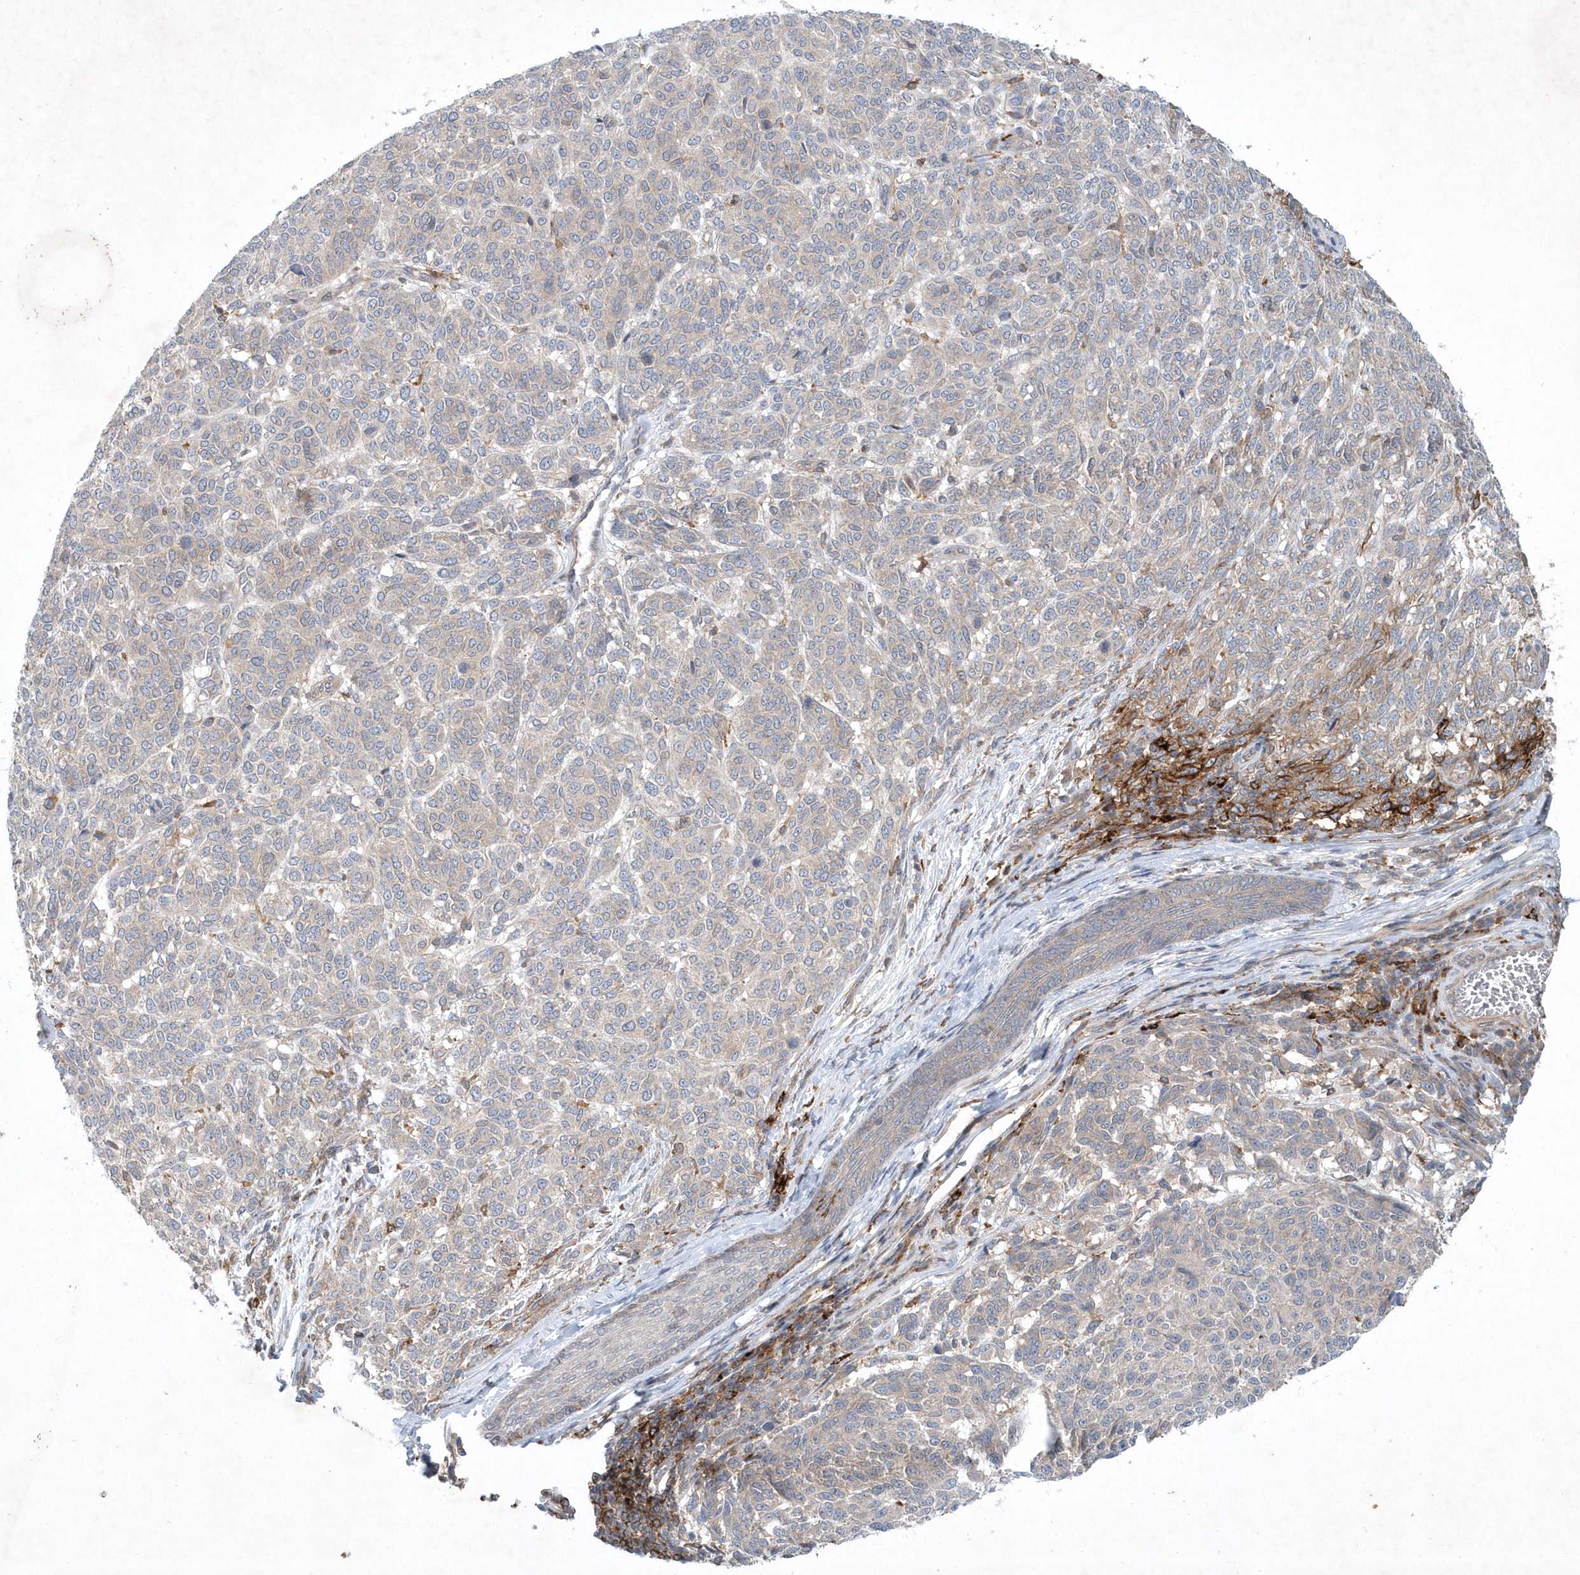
{"staining": {"intensity": "moderate", "quantity": "25%-75%", "location": "cytoplasmic/membranous"}, "tissue": "melanoma", "cell_type": "Tumor cells", "image_type": "cancer", "snomed": [{"axis": "morphology", "description": "Malignant melanoma, NOS"}, {"axis": "topography", "description": "Skin"}], "caption": "Immunohistochemical staining of human malignant melanoma demonstrates medium levels of moderate cytoplasmic/membranous expression in approximately 25%-75% of tumor cells.", "gene": "P2RY10", "patient": {"sex": "male", "age": 49}}